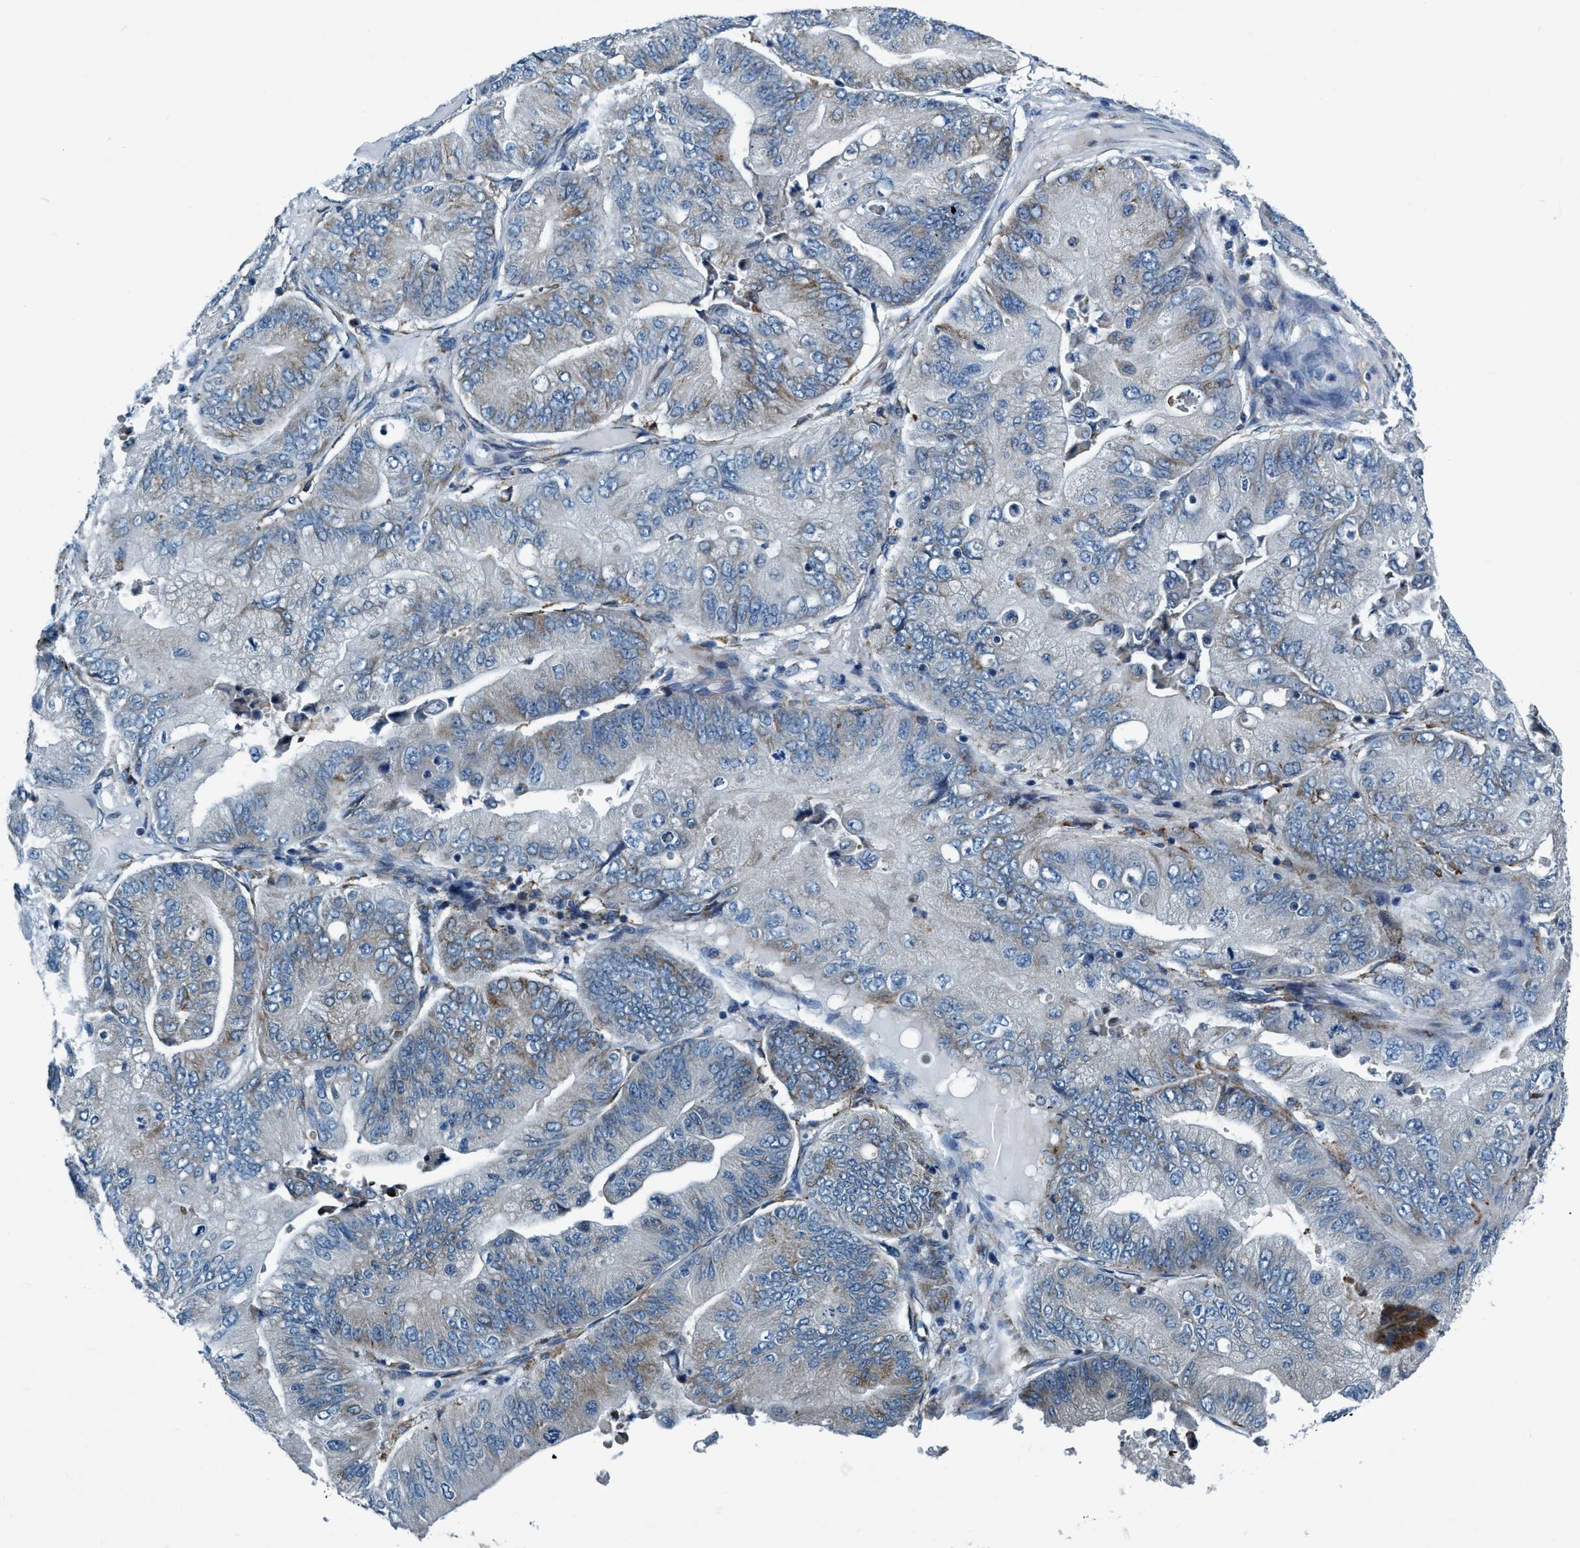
{"staining": {"intensity": "weak", "quantity": "<25%", "location": "cytoplasmic/membranous"}, "tissue": "ovarian cancer", "cell_type": "Tumor cells", "image_type": "cancer", "snomed": [{"axis": "morphology", "description": "Cystadenocarcinoma, mucinous, NOS"}, {"axis": "topography", "description": "Ovary"}], "caption": "Tumor cells are negative for brown protein staining in ovarian cancer (mucinous cystadenocarcinoma).", "gene": "ARMC9", "patient": {"sex": "female", "age": 61}}